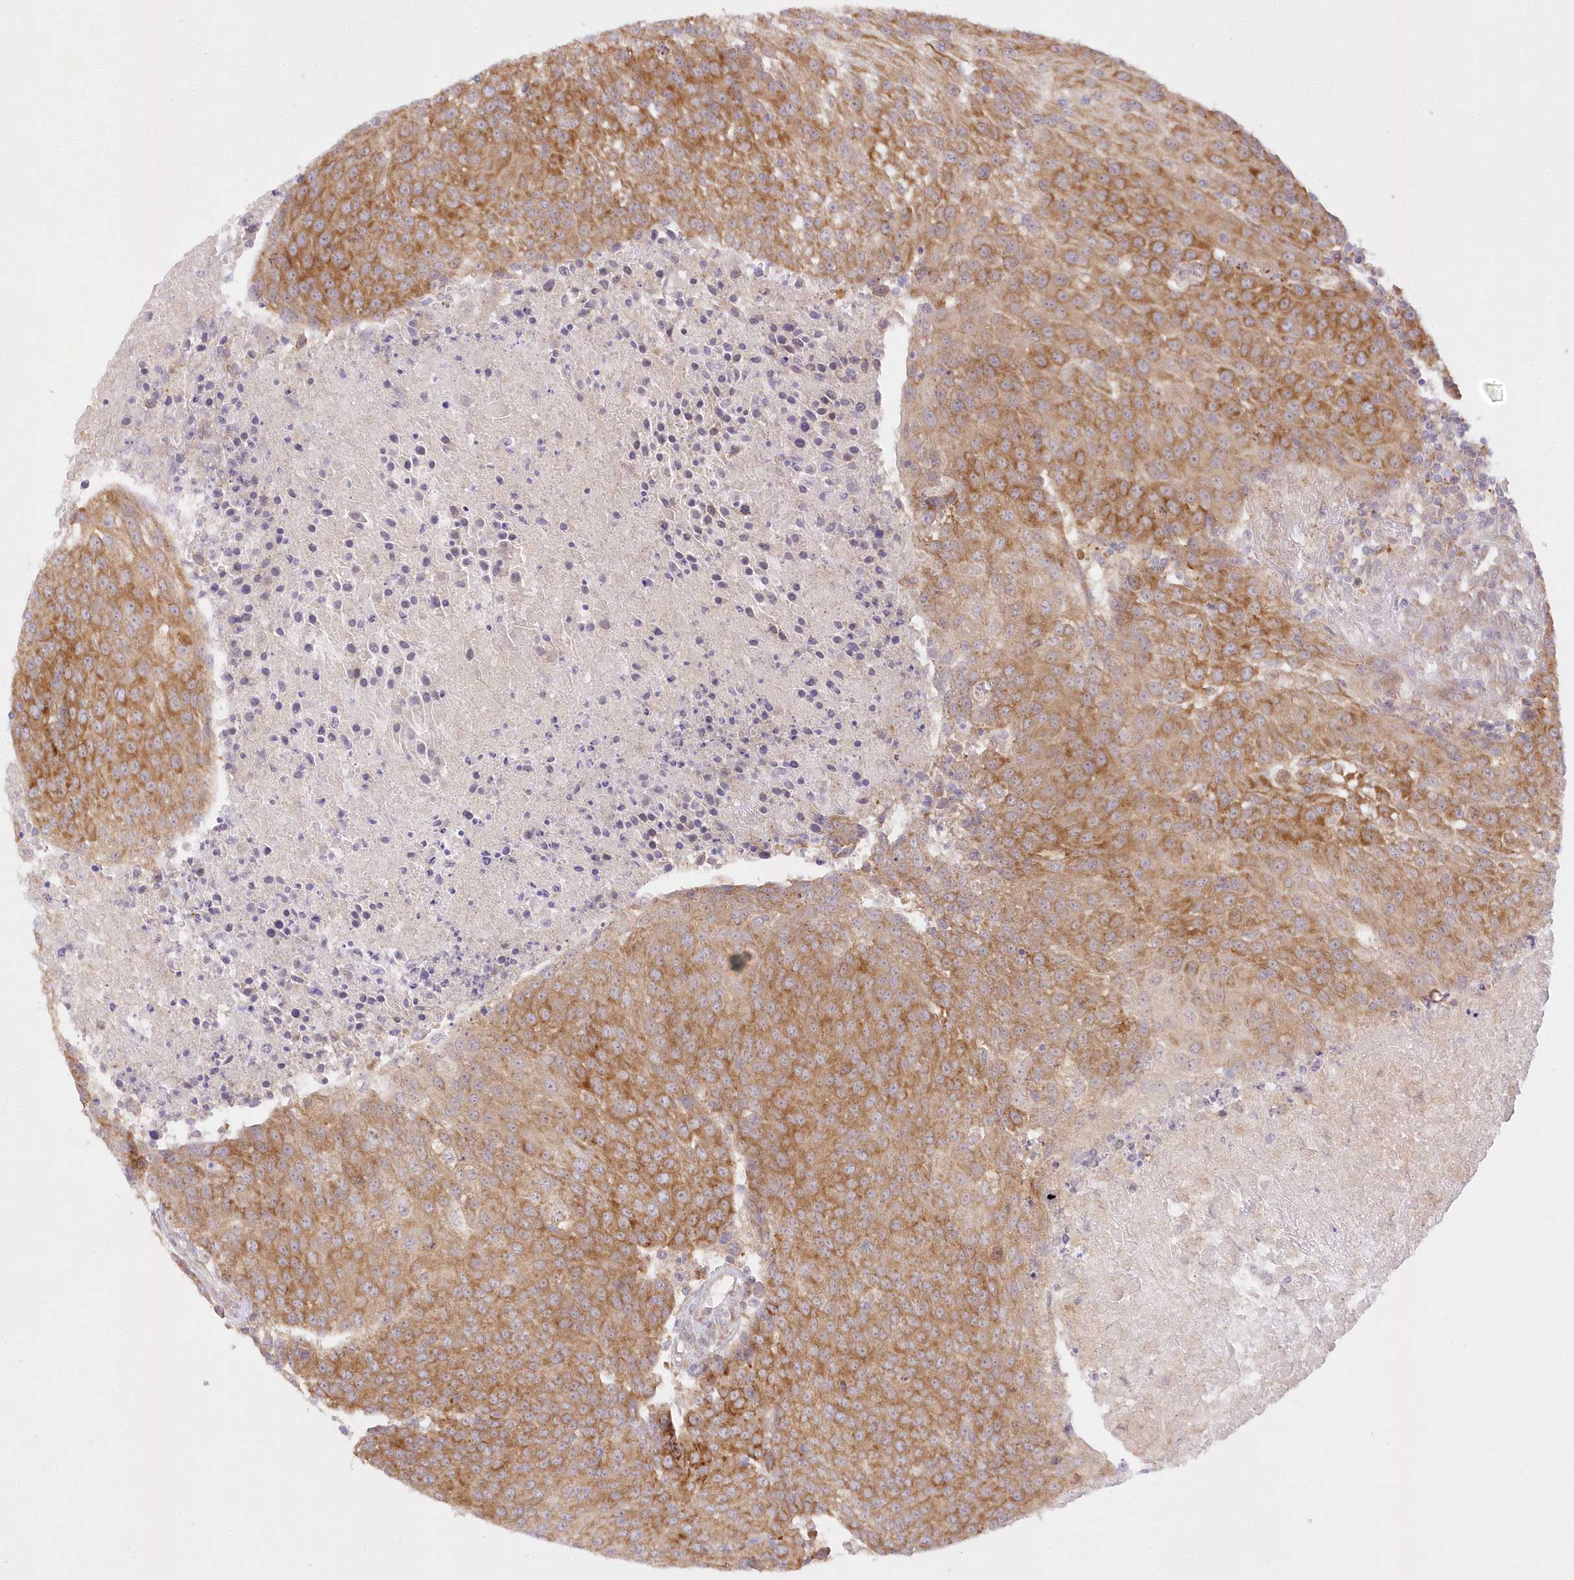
{"staining": {"intensity": "strong", "quantity": ">75%", "location": "cytoplasmic/membranous"}, "tissue": "urothelial cancer", "cell_type": "Tumor cells", "image_type": "cancer", "snomed": [{"axis": "morphology", "description": "Urothelial carcinoma, High grade"}, {"axis": "topography", "description": "Urinary bladder"}], "caption": "A brown stain highlights strong cytoplasmic/membranous expression of a protein in urothelial carcinoma (high-grade) tumor cells.", "gene": "RNPEP", "patient": {"sex": "female", "age": 85}}